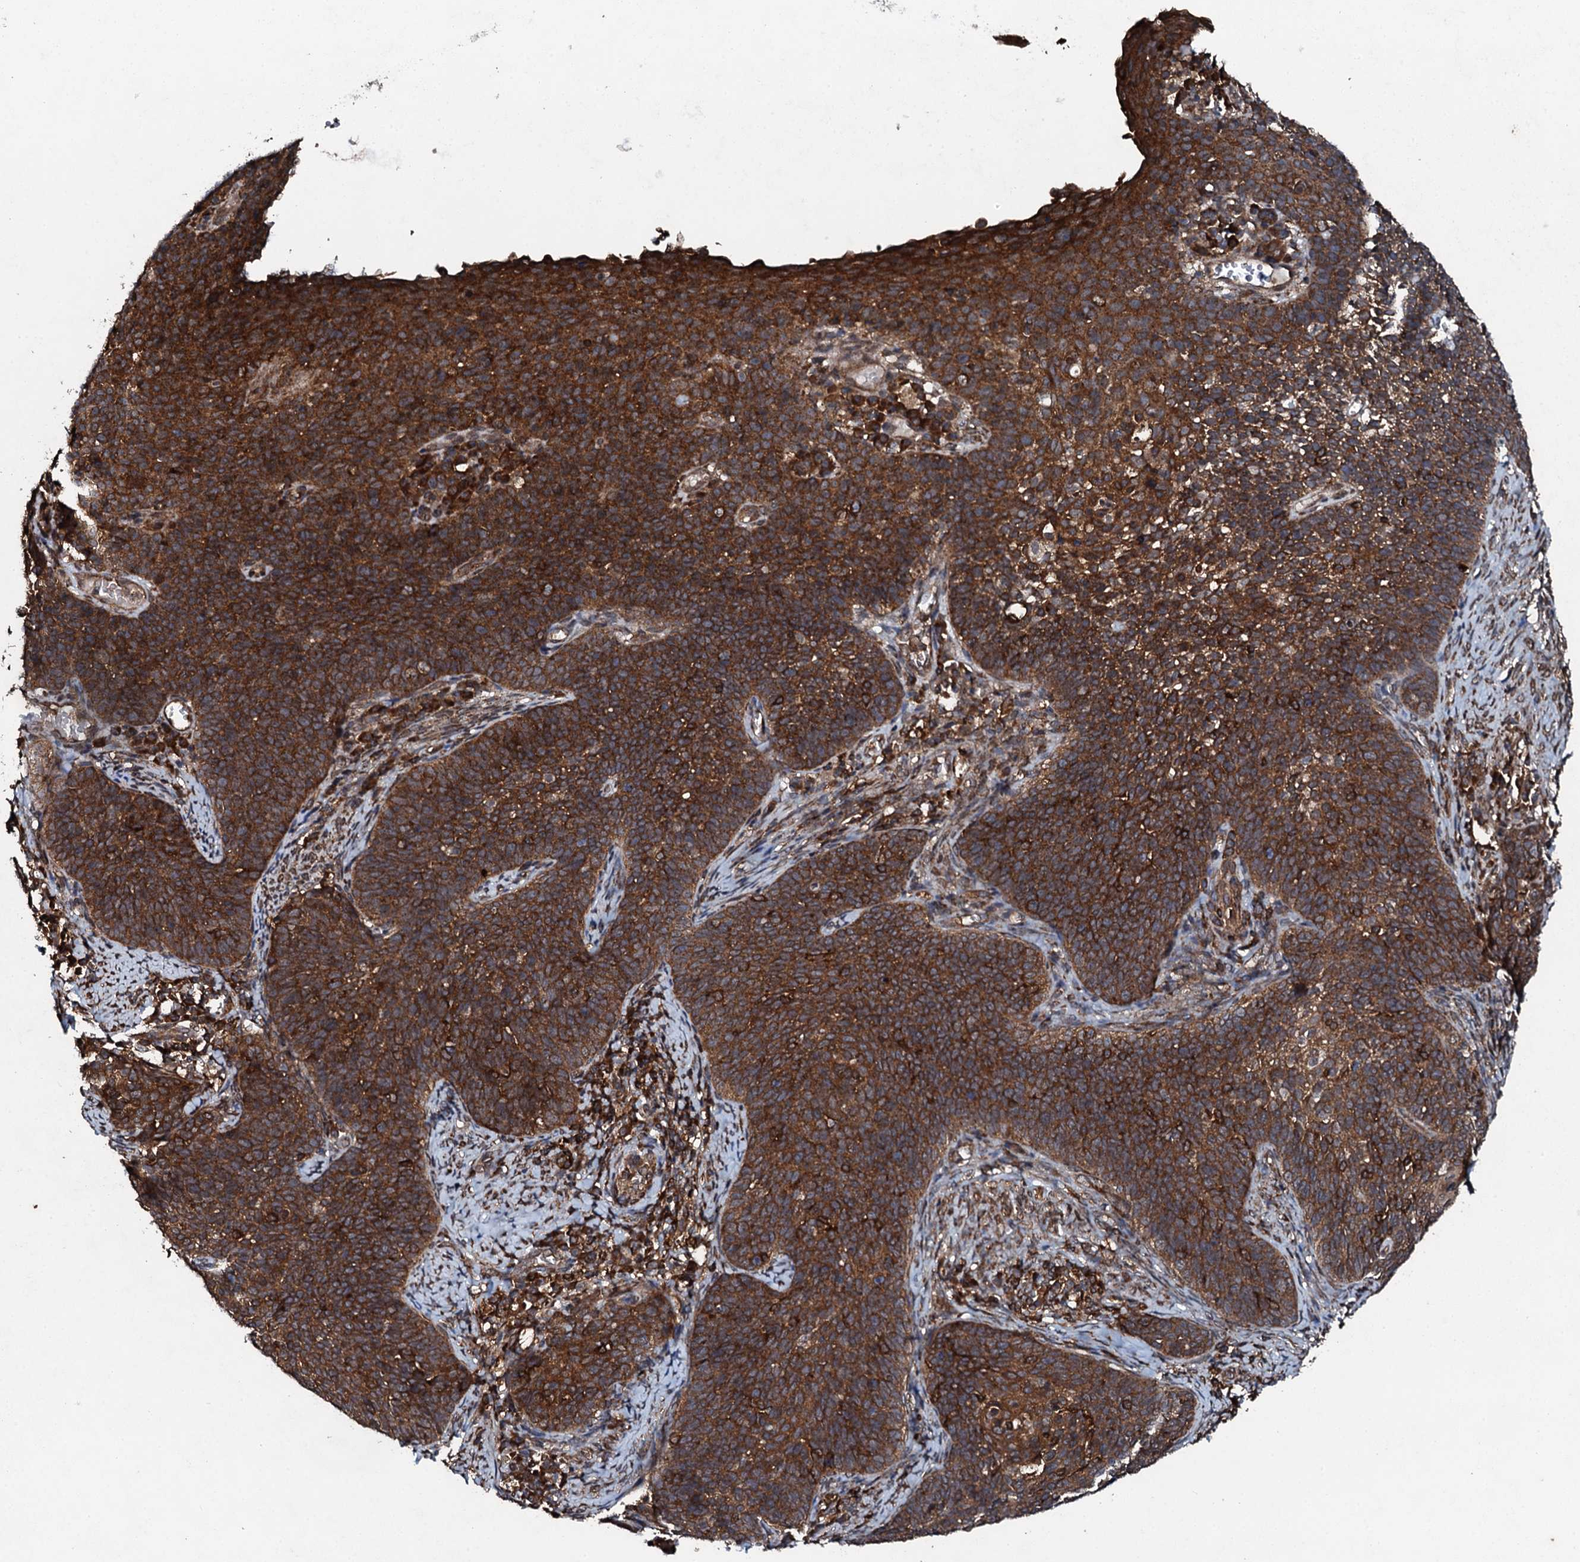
{"staining": {"intensity": "strong", "quantity": ">75%", "location": "cytoplasmic/membranous"}, "tissue": "cervical cancer", "cell_type": "Tumor cells", "image_type": "cancer", "snomed": [{"axis": "morphology", "description": "Normal tissue, NOS"}, {"axis": "morphology", "description": "Squamous cell carcinoma, NOS"}, {"axis": "topography", "description": "Cervix"}], "caption": "A brown stain highlights strong cytoplasmic/membranous staining of a protein in human cervical squamous cell carcinoma tumor cells.", "gene": "EDC4", "patient": {"sex": "female", "age": 39}}